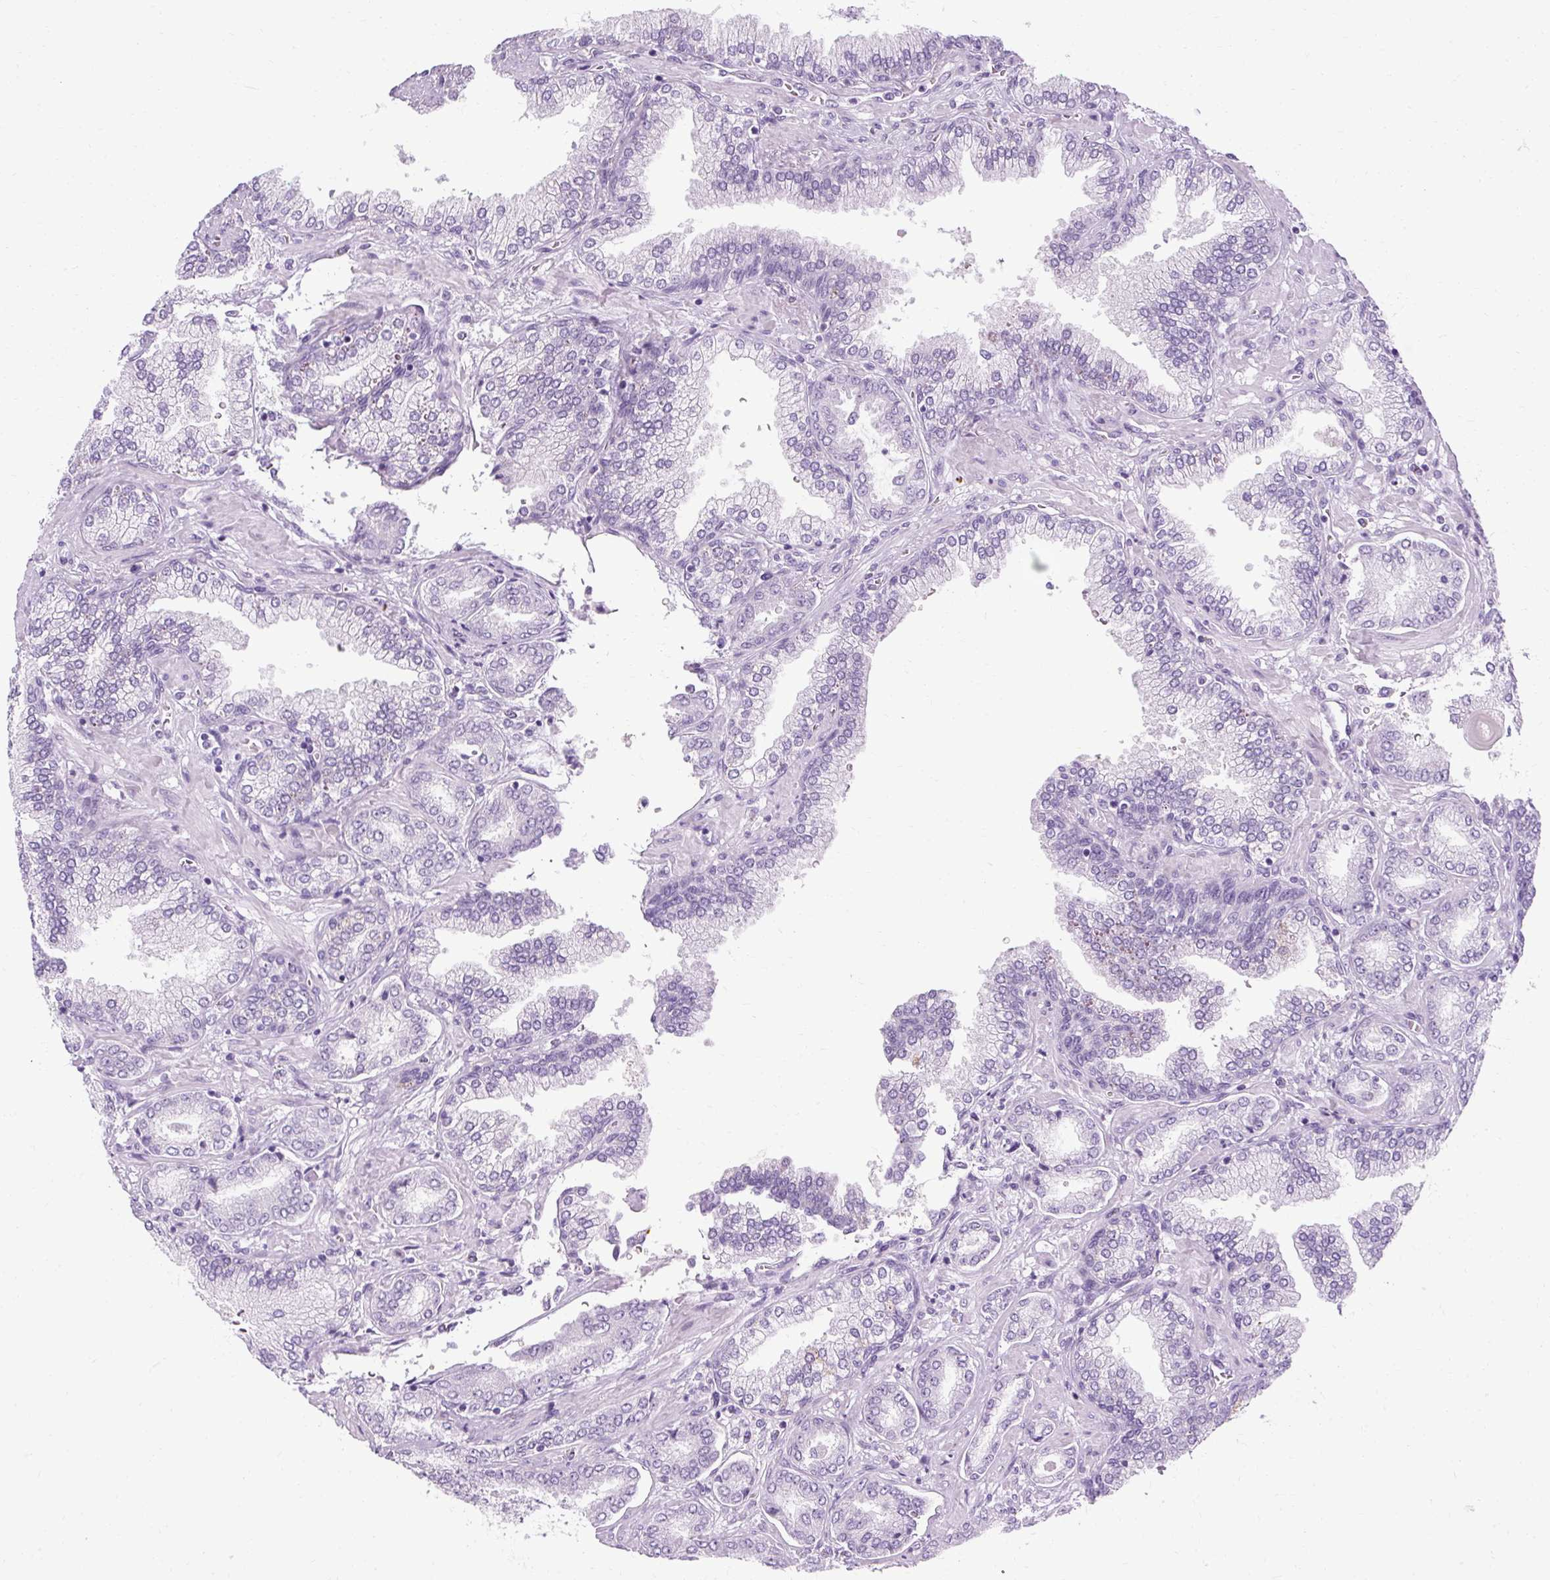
{"staining": {"intensity": "negative", "quantity": "none", "location": "none"}, "tissue": "prostate cancer", "cell_type": "Tumor cells", "image_type": "cancer", "snomed": [{"axis": "morphology", "description": "Adenocarcinoma, High grade"}, {"axis": "topography", "description": "Prostate"}], "caption": "Prostate cancer (high-grade adenocarcinoma) stained for a protein using immunohistochemistry shows no positivity tumor cells.", "gene": "B3GNT4", "patient": {"sex": "male", "age": 72}}